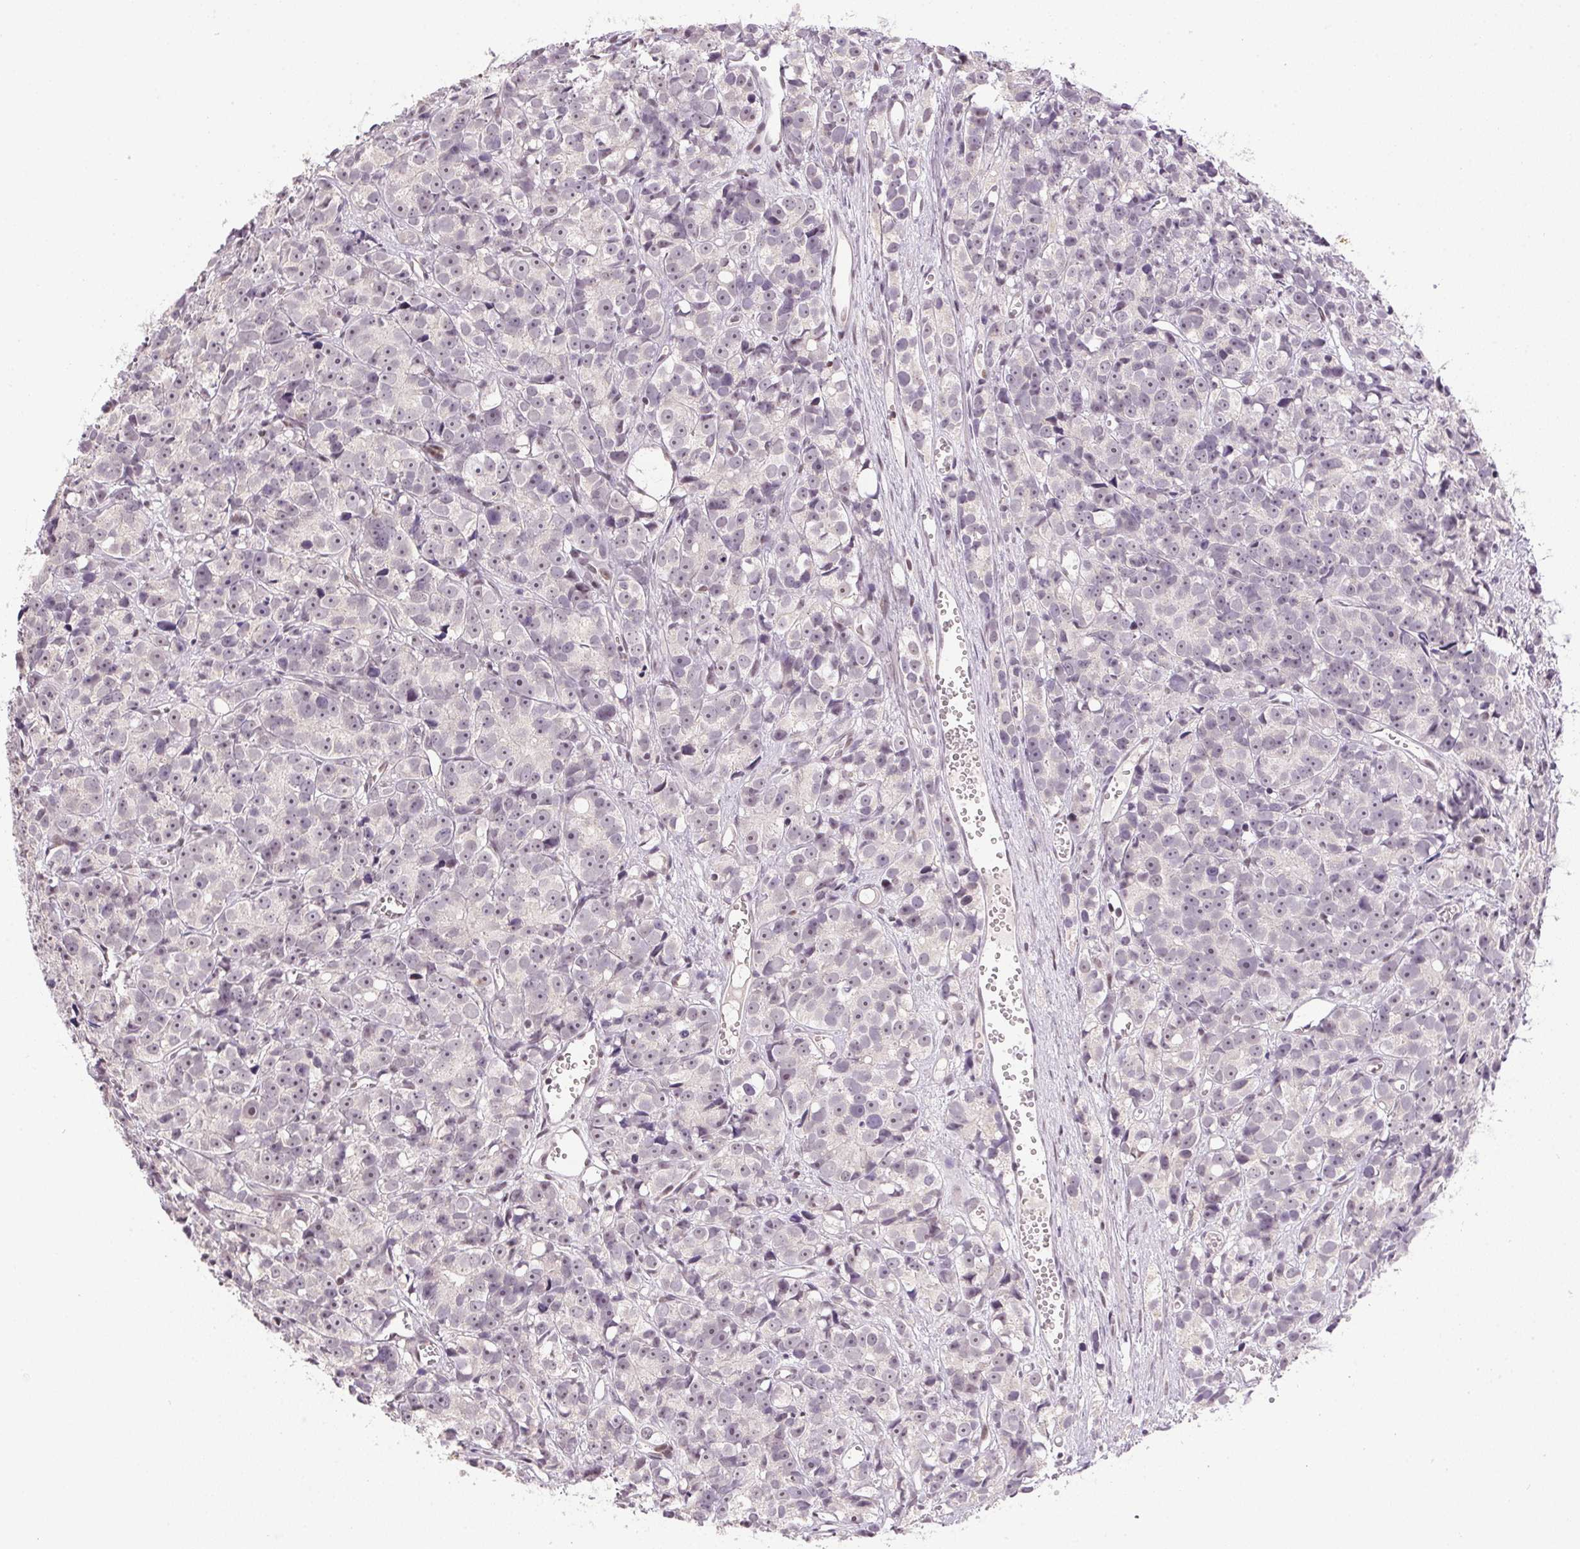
{"staining": {"intensity": "negative", "quantity": "none", "location": "none"}, "tissue": "prostate cancer", "cell_type": "Tumor cells", "image_type": "cancer", "snomed": [{"axis": "morphology", "description": "Adenocarcinoma, High grade"}, {"axis": "topography", "description": "Prostate"}], "caption": "An image of high-grade adenocarcinoma (prostate) stained for a protein reveals no brown staining in tumor cells.", "gene": "KDM4D", "patient": {"sex": "male", "age": 77}}